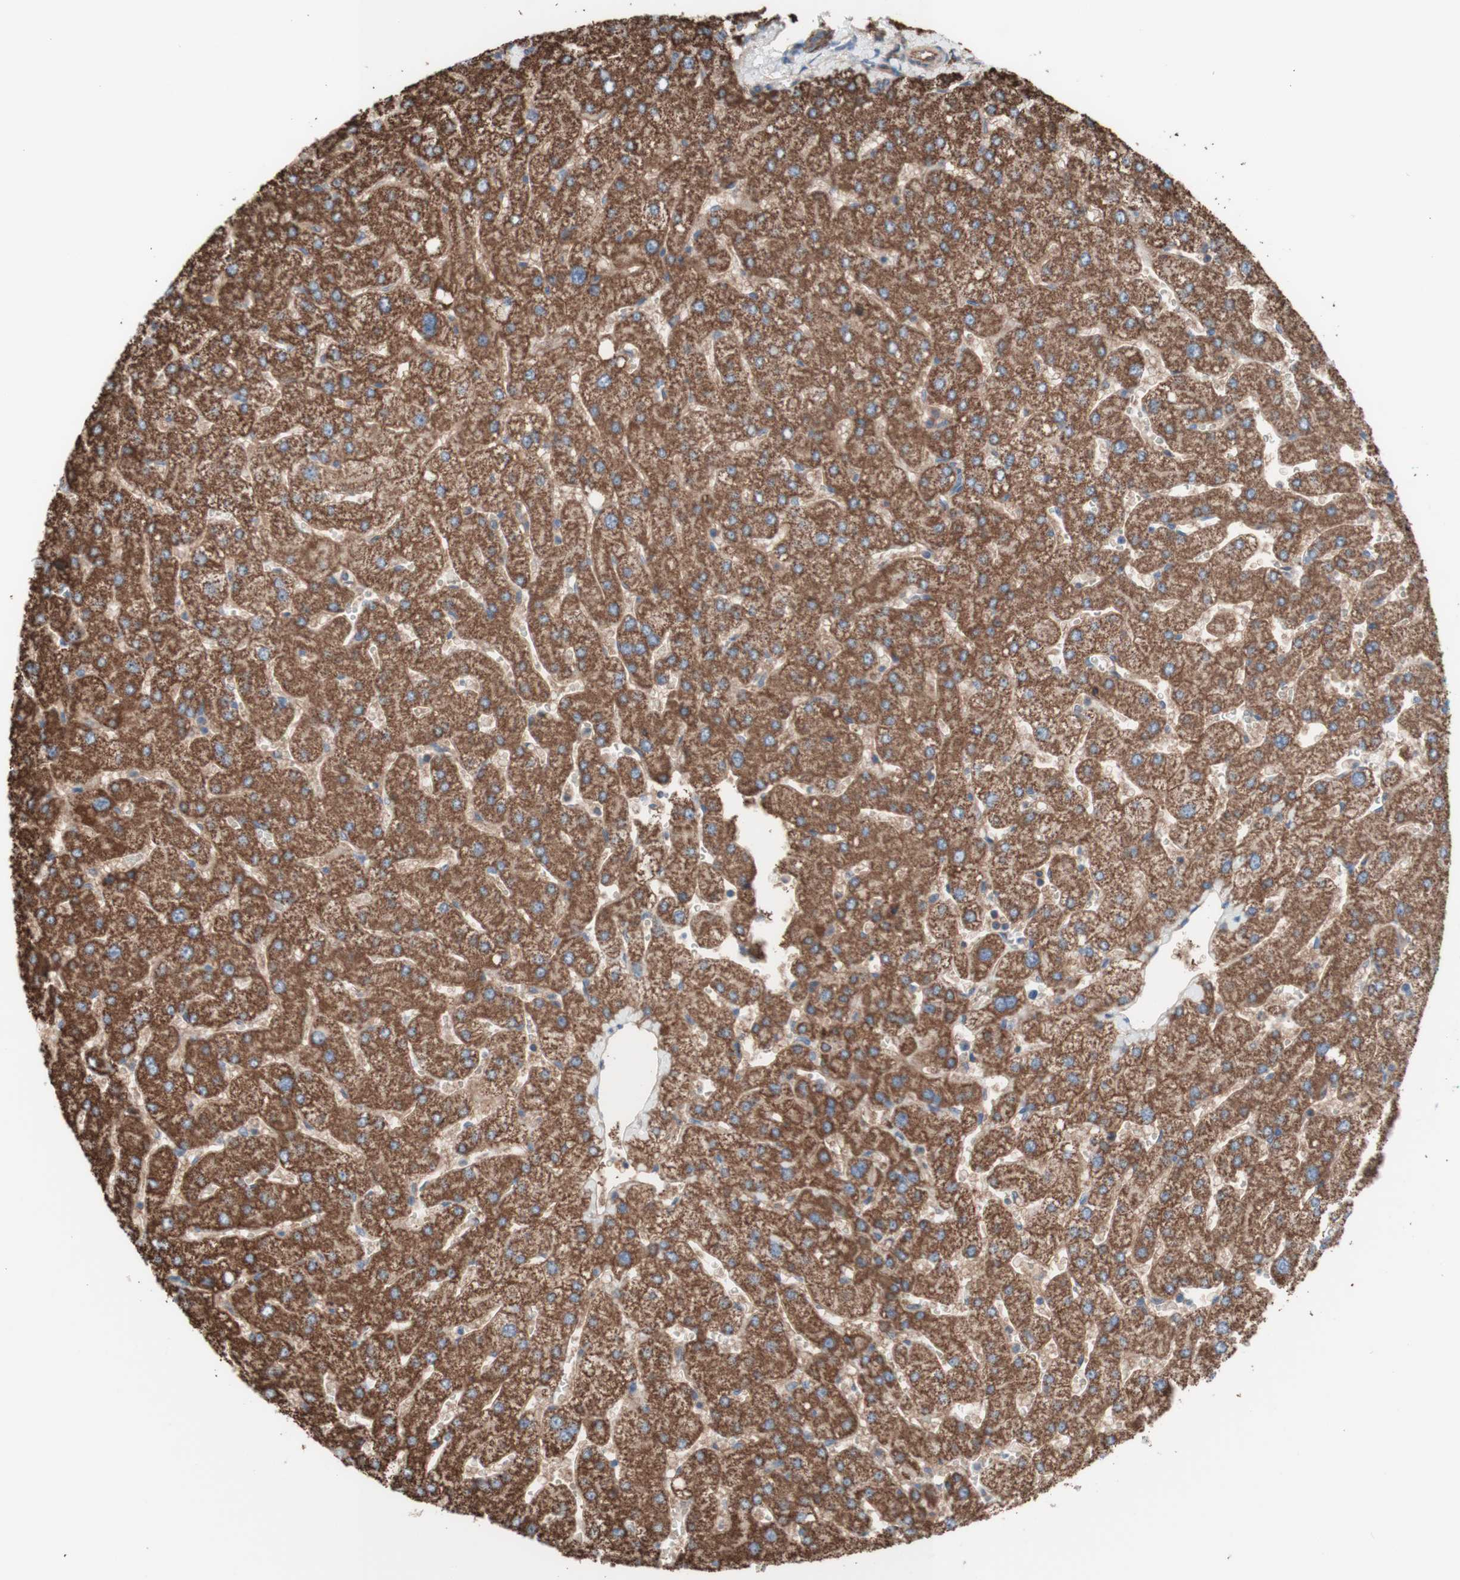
{"staining": {"intensity": "weak", "quantity": ">75%", "location": "cytoplasmic/membranous"}, "tissue": "liver", "cell_type": "Cholangiocytes", "image_type": "normal", "snomed": [{"axis": "morphology", "description": "Normal tissue, NOS"}, {"axis": "topography", "description": "Liver"}], "caption": "Immunohistochemistry (IHC) staining of unremarkable liver, which shows low levels of weak cytoplasmic/membranous positivity in approximately >75% of cholangiocytes indicating weak cytoplasmic/membranous protein expression. The staining was performed using DAB (brown) for protein detection and nuclei were counterstained in hematoxylin (blue).", "gene": "CD46", "patient": {"sex": "male", "age": 55}}